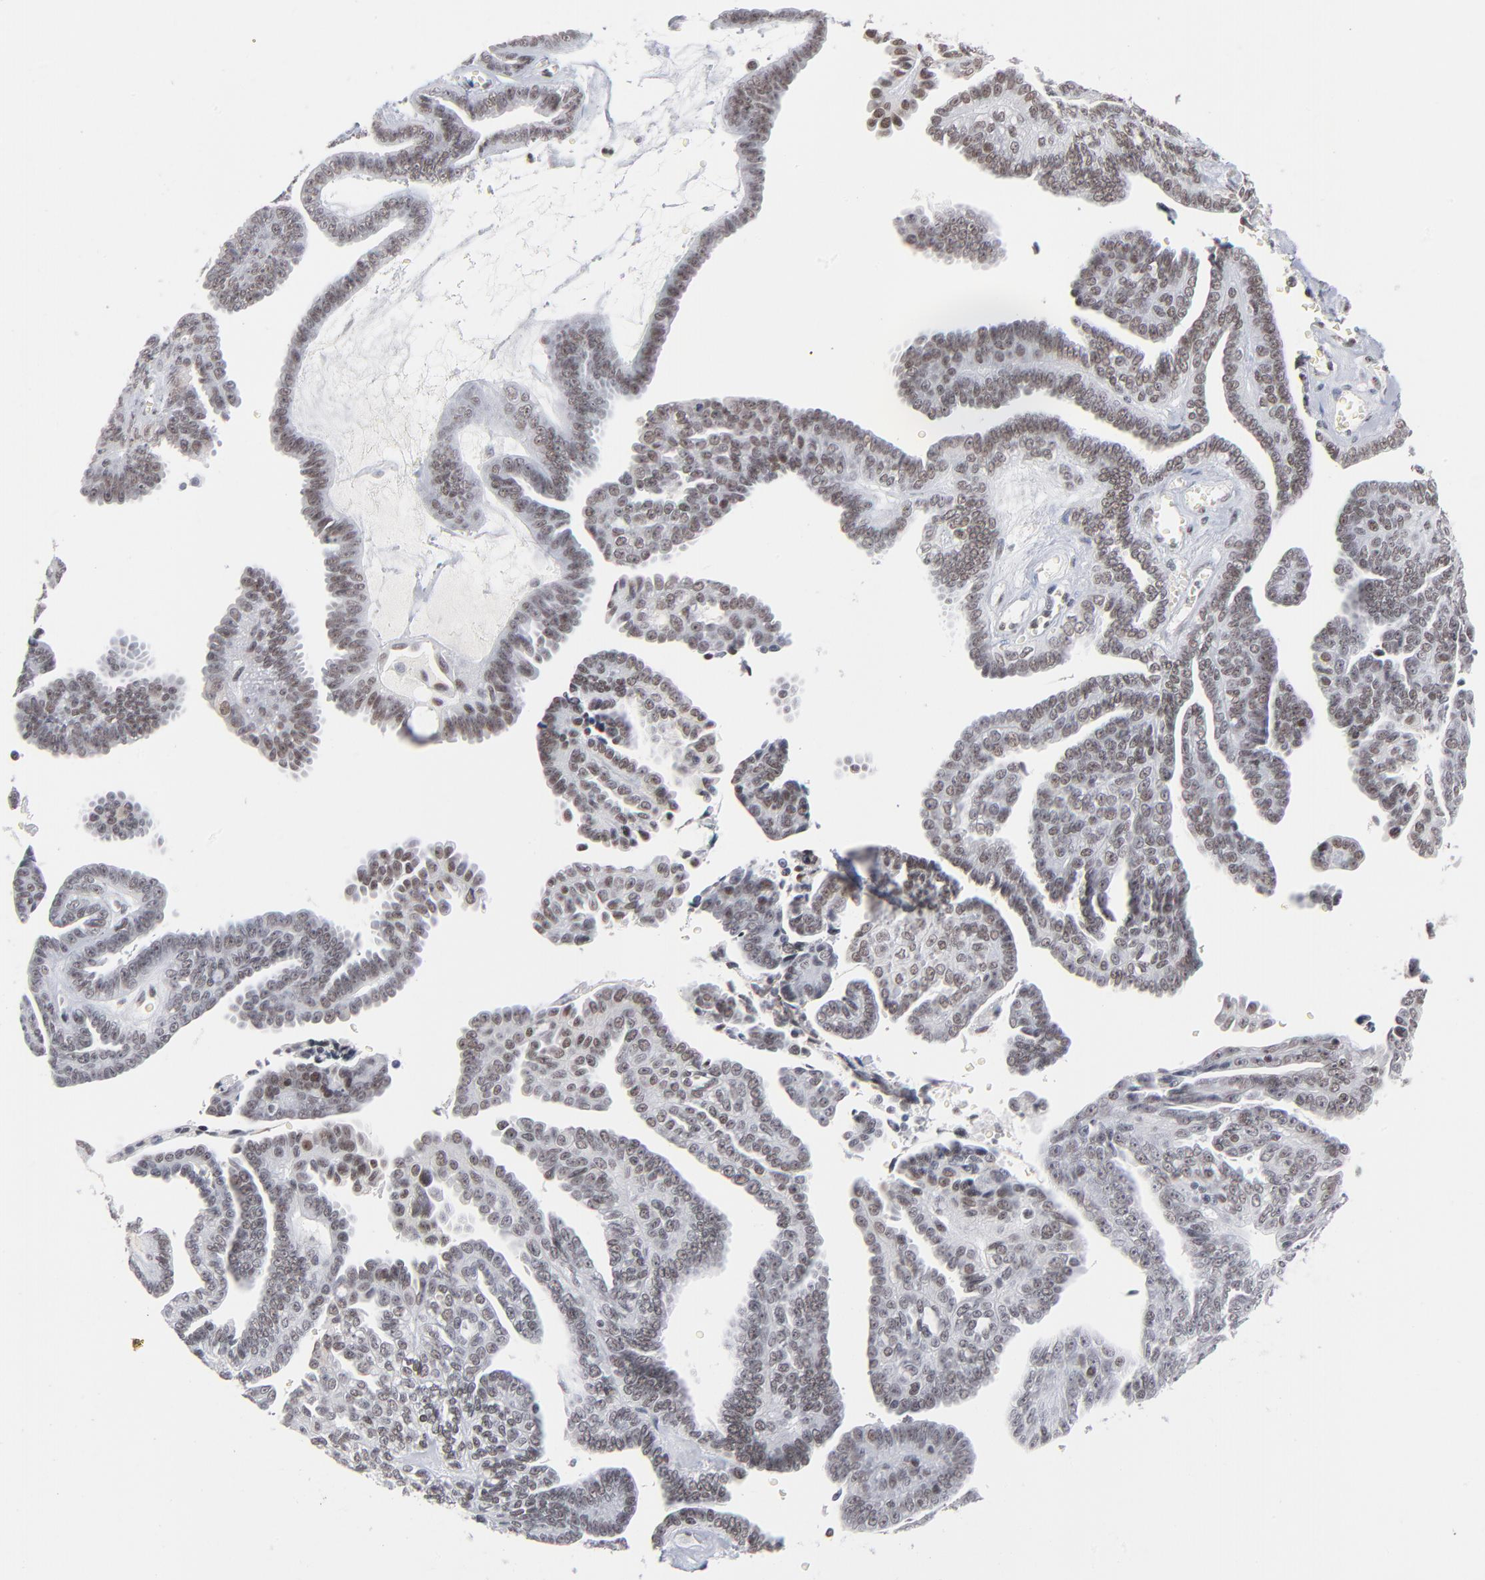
{"staining": {"intensity": "weak", "quantity": "25%-75%", "location": "nuclear"}, "tissue": "ovarian cancer", "cell_type": "Tumor cells", "image_type": "cancer", "snomed": [{"axis": "morphology", "description": "Cystadenocarcinoma, serous, NOS"}, {"axis": "topography", "description": "Ovary"}], "caption": "Protein expression analysis of serous cystadenocarcinoma (ovarian) displays weak nuclear expression in about 25%-75% of tumor cells.", "gene": "ZNF143", "patient": {"sex": "female", "age": 71}}